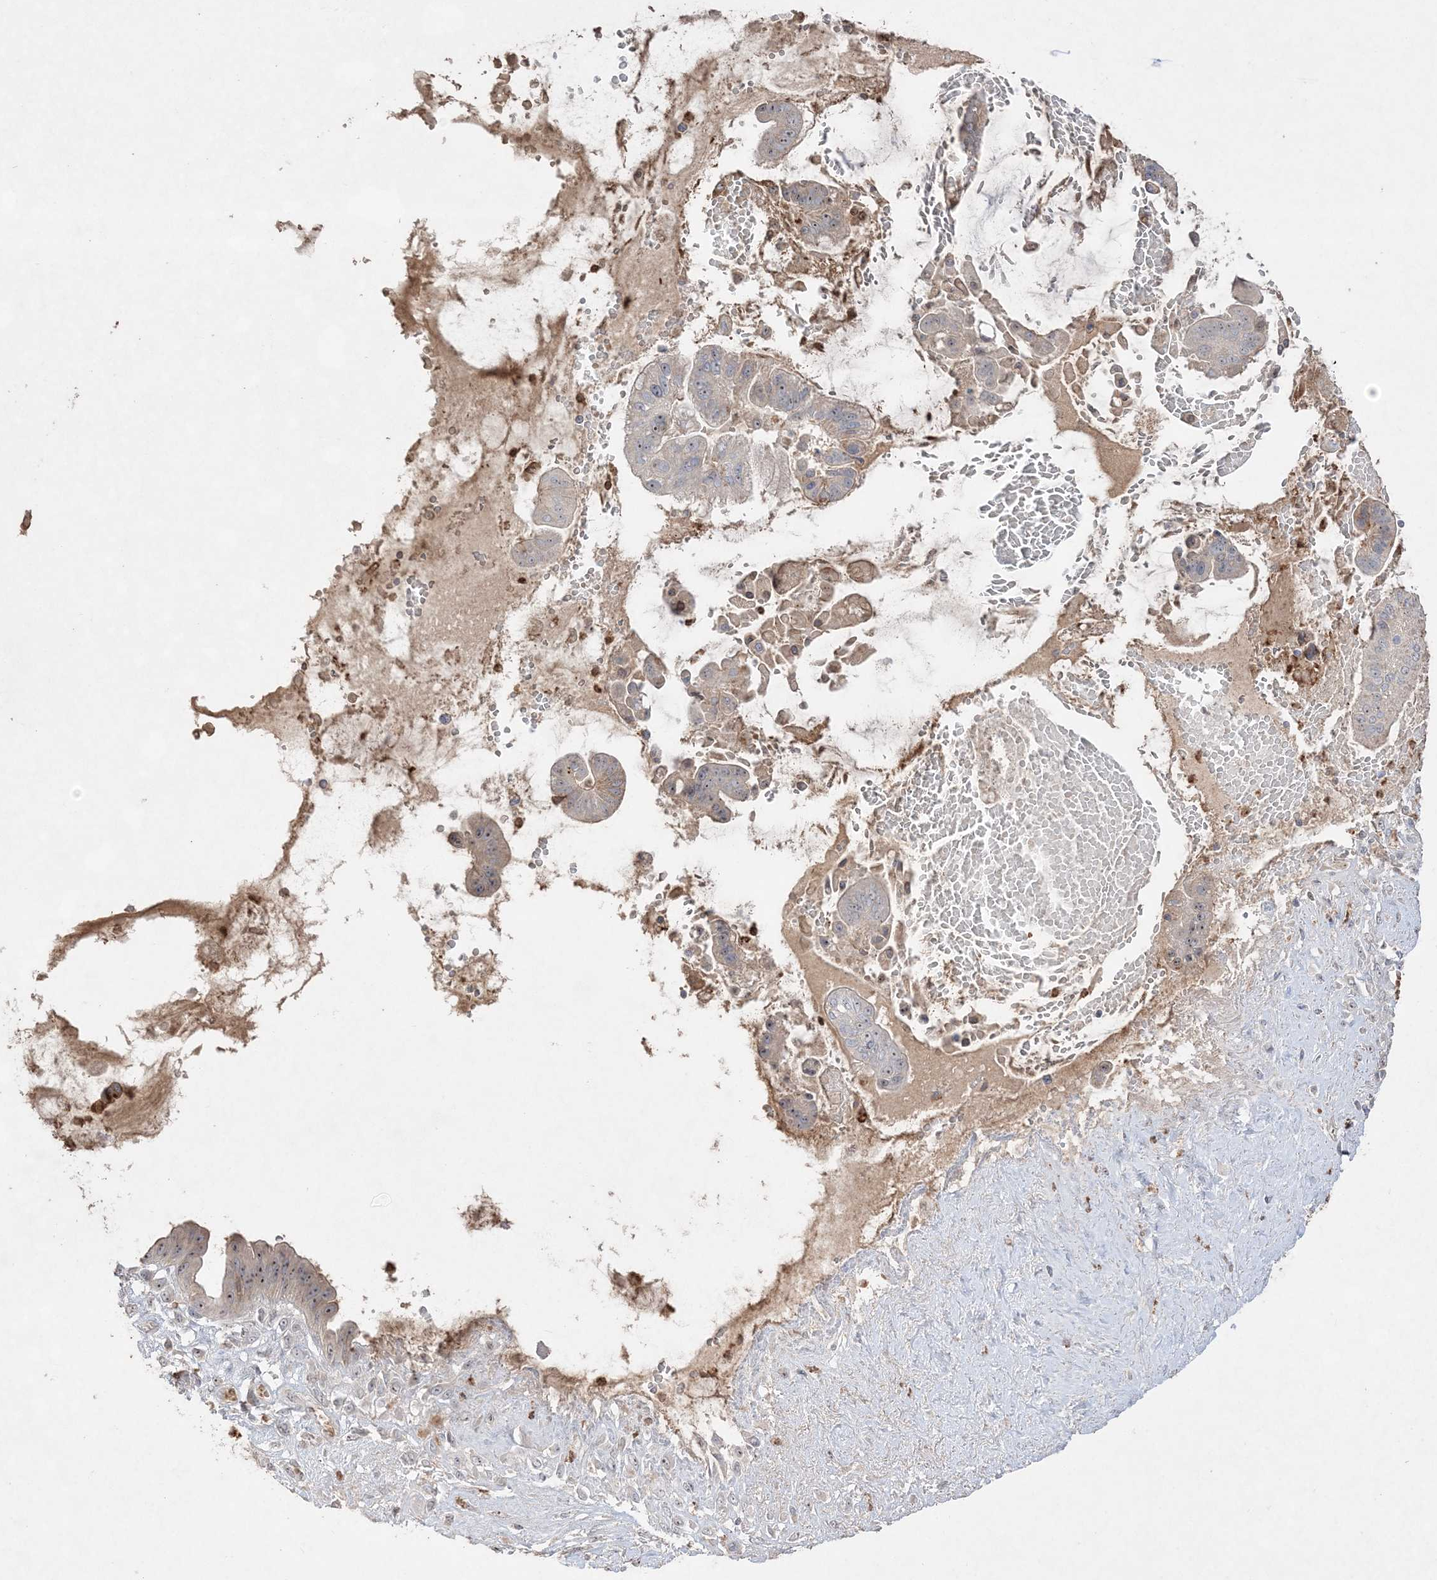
{"staining": {"intensity": "weak", "quantity": "<25%", "location": "nuclear"}, "tissue": "pancreatic cancer", "cell_type": "Tumor cells", "image_type": "cancer", "snomed": [{"axis": "morphology", "description": "Inflammation, NOS"}, {"axis": "morphology", "description": "Adenocarcinoma, NOS"}, {"axis": "topography", "description": "Pancreas"}], "caption": "A high-resolution photomicrograph shows immunohistochemistry staining of pancreatic cancer, which reveals no significant staining in tumor cells.", "gene": "NOP16", "patient": {"sex": "female", "age": 56}}